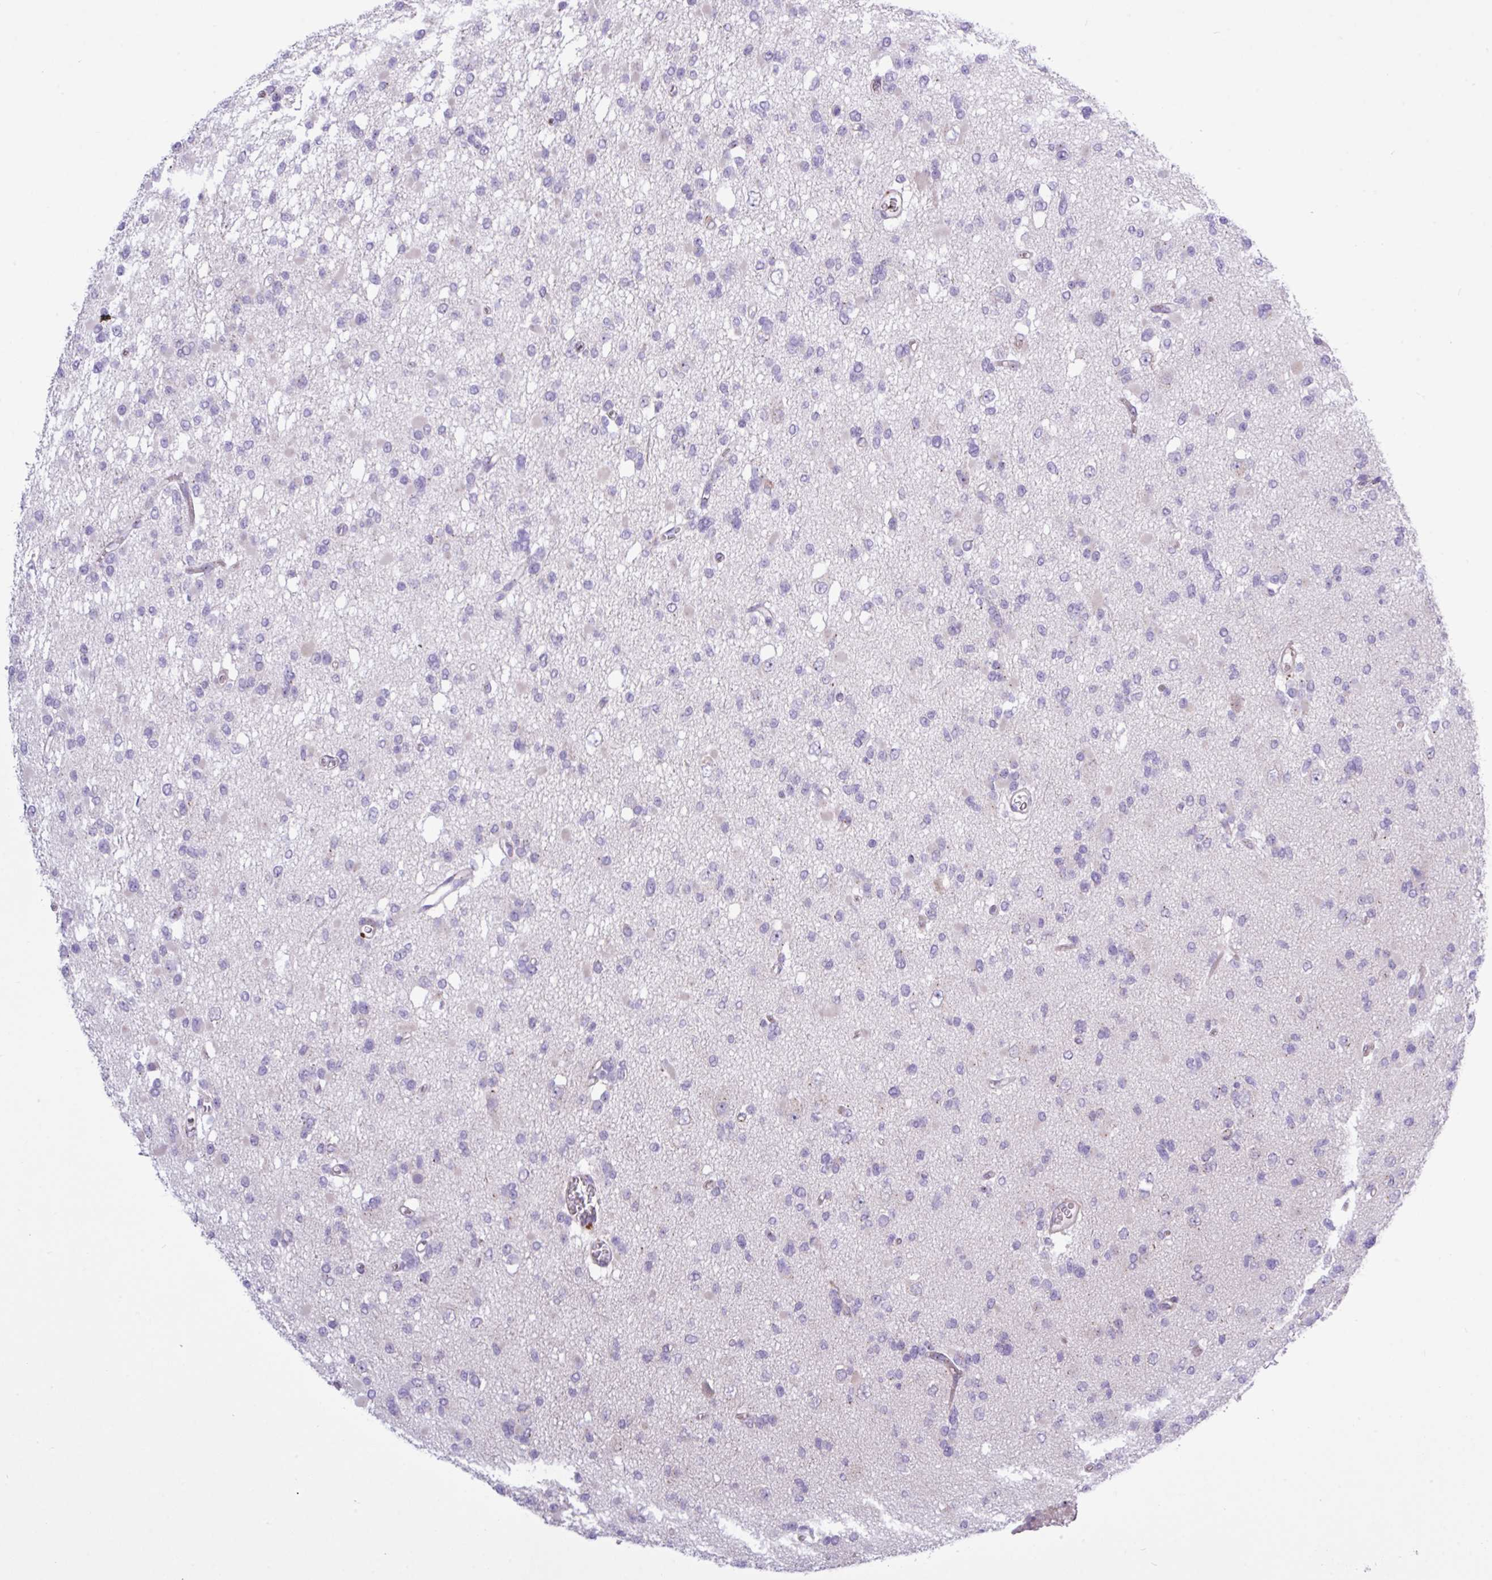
{"staining": {"intensity": "negative", "quantity": "none", "location": "none"}, "tissue": "glioma", "cell_type": "Tumor cells", "image_type": "cancer", "snomed": [{"axis": "morphology", "description": "Glioma, malignant, Low grade"}, {"axis": "topography", "description": "Brain"}], "caption": "Immunohistochemistry (IHC) photomicrograph of neoplastic tissue: malignant glioma (low-grade) stained with DAB (3,3'-diaminobenzidine) reveals no significant protein positivity in tumor cells.", "gene": "SPINK8", "patient": {"sex": "female", "age": 22}}